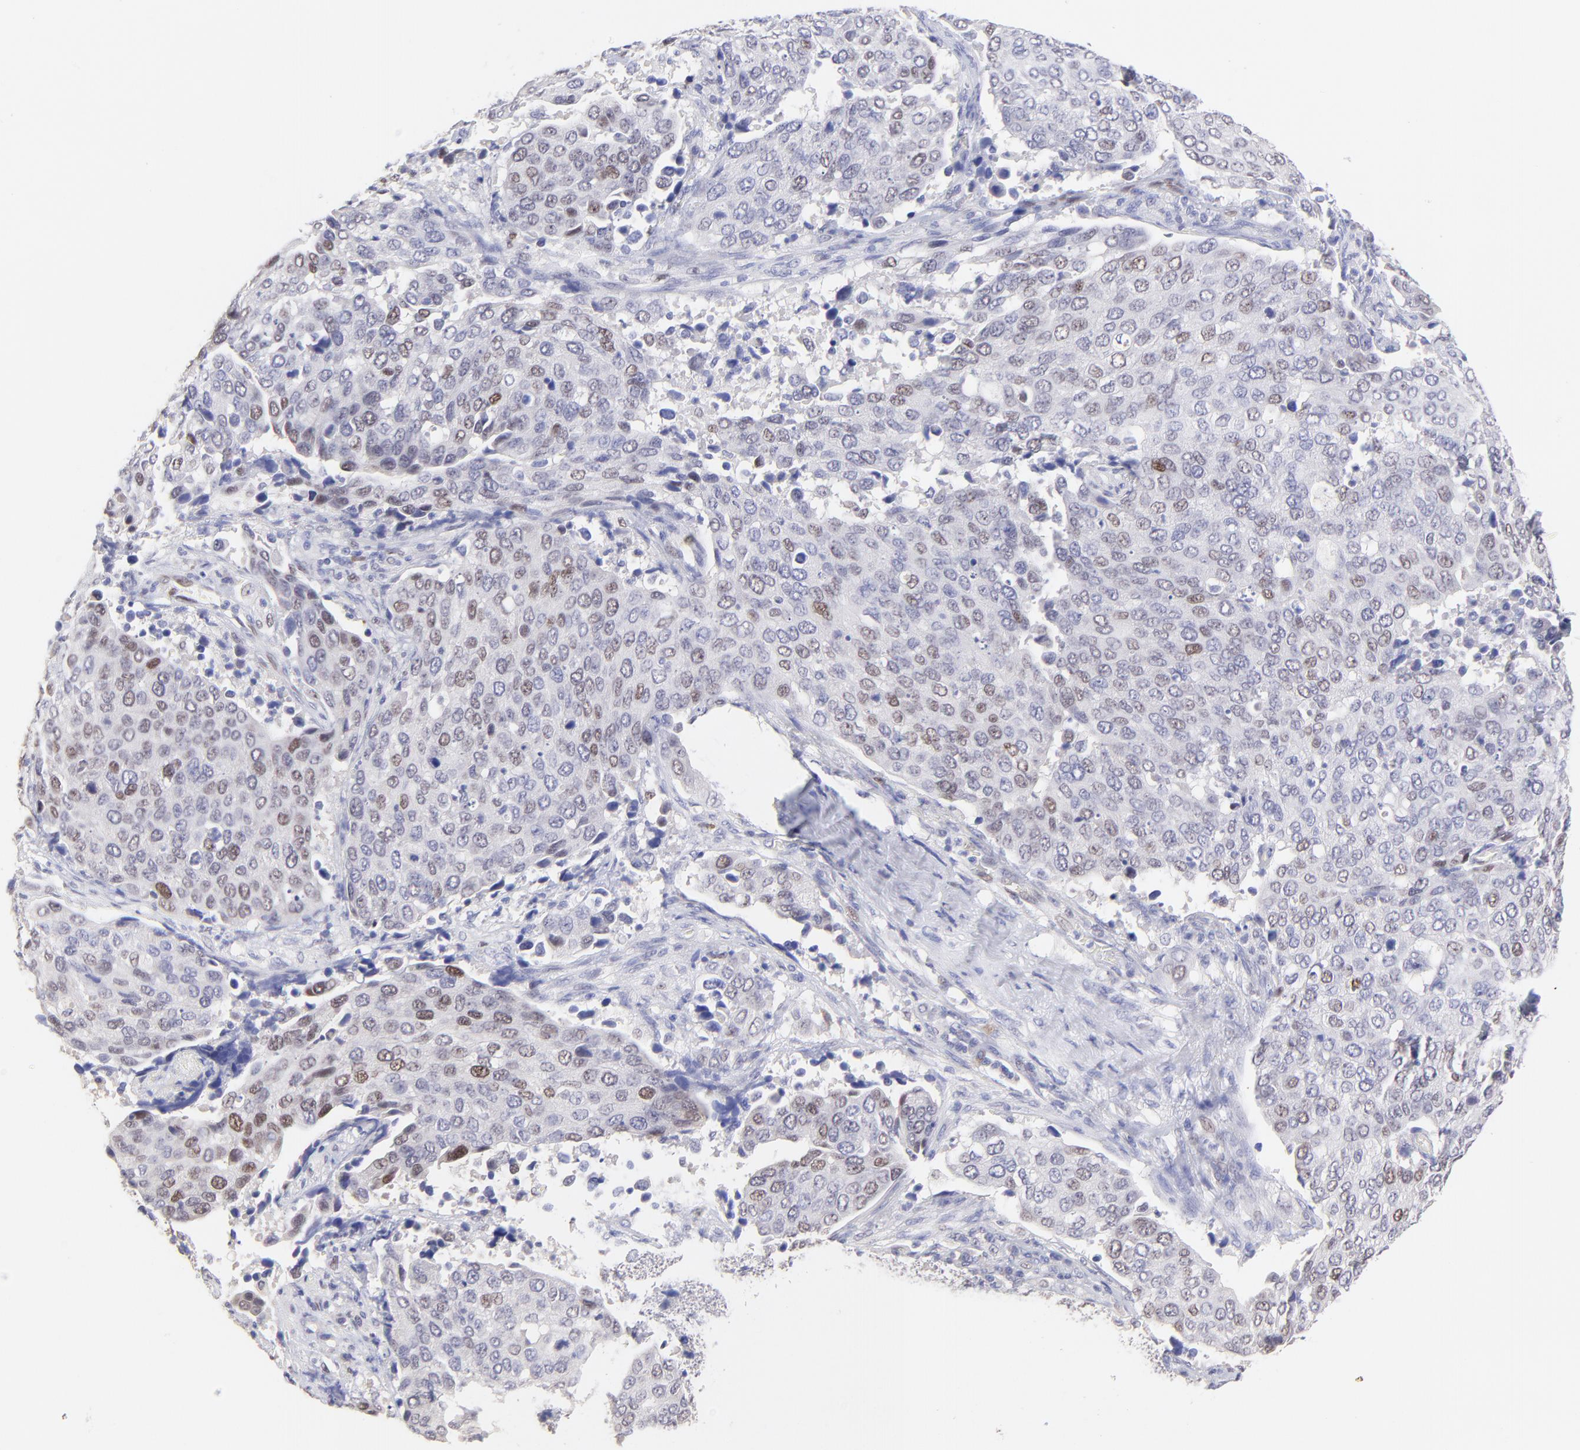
{"staining": {"intensity": "weak", "quantity": "<25%", "location": "nuclear"}, "tissue": "cervical cancer", "cell_type": "Tumor cells", "image_type": "cancer", "snomed": [{"axis": "morphology", "description": "Squamous cell carcinoma, NOS"}, {"axis": "topography", "description": "Cervix"}], "caption": "Tumor cells are negative for brown protein staining in squamous cell carcinoma (cervical).", "gene": "KLF4", "patient": {"sex": "female", "age": 54}}